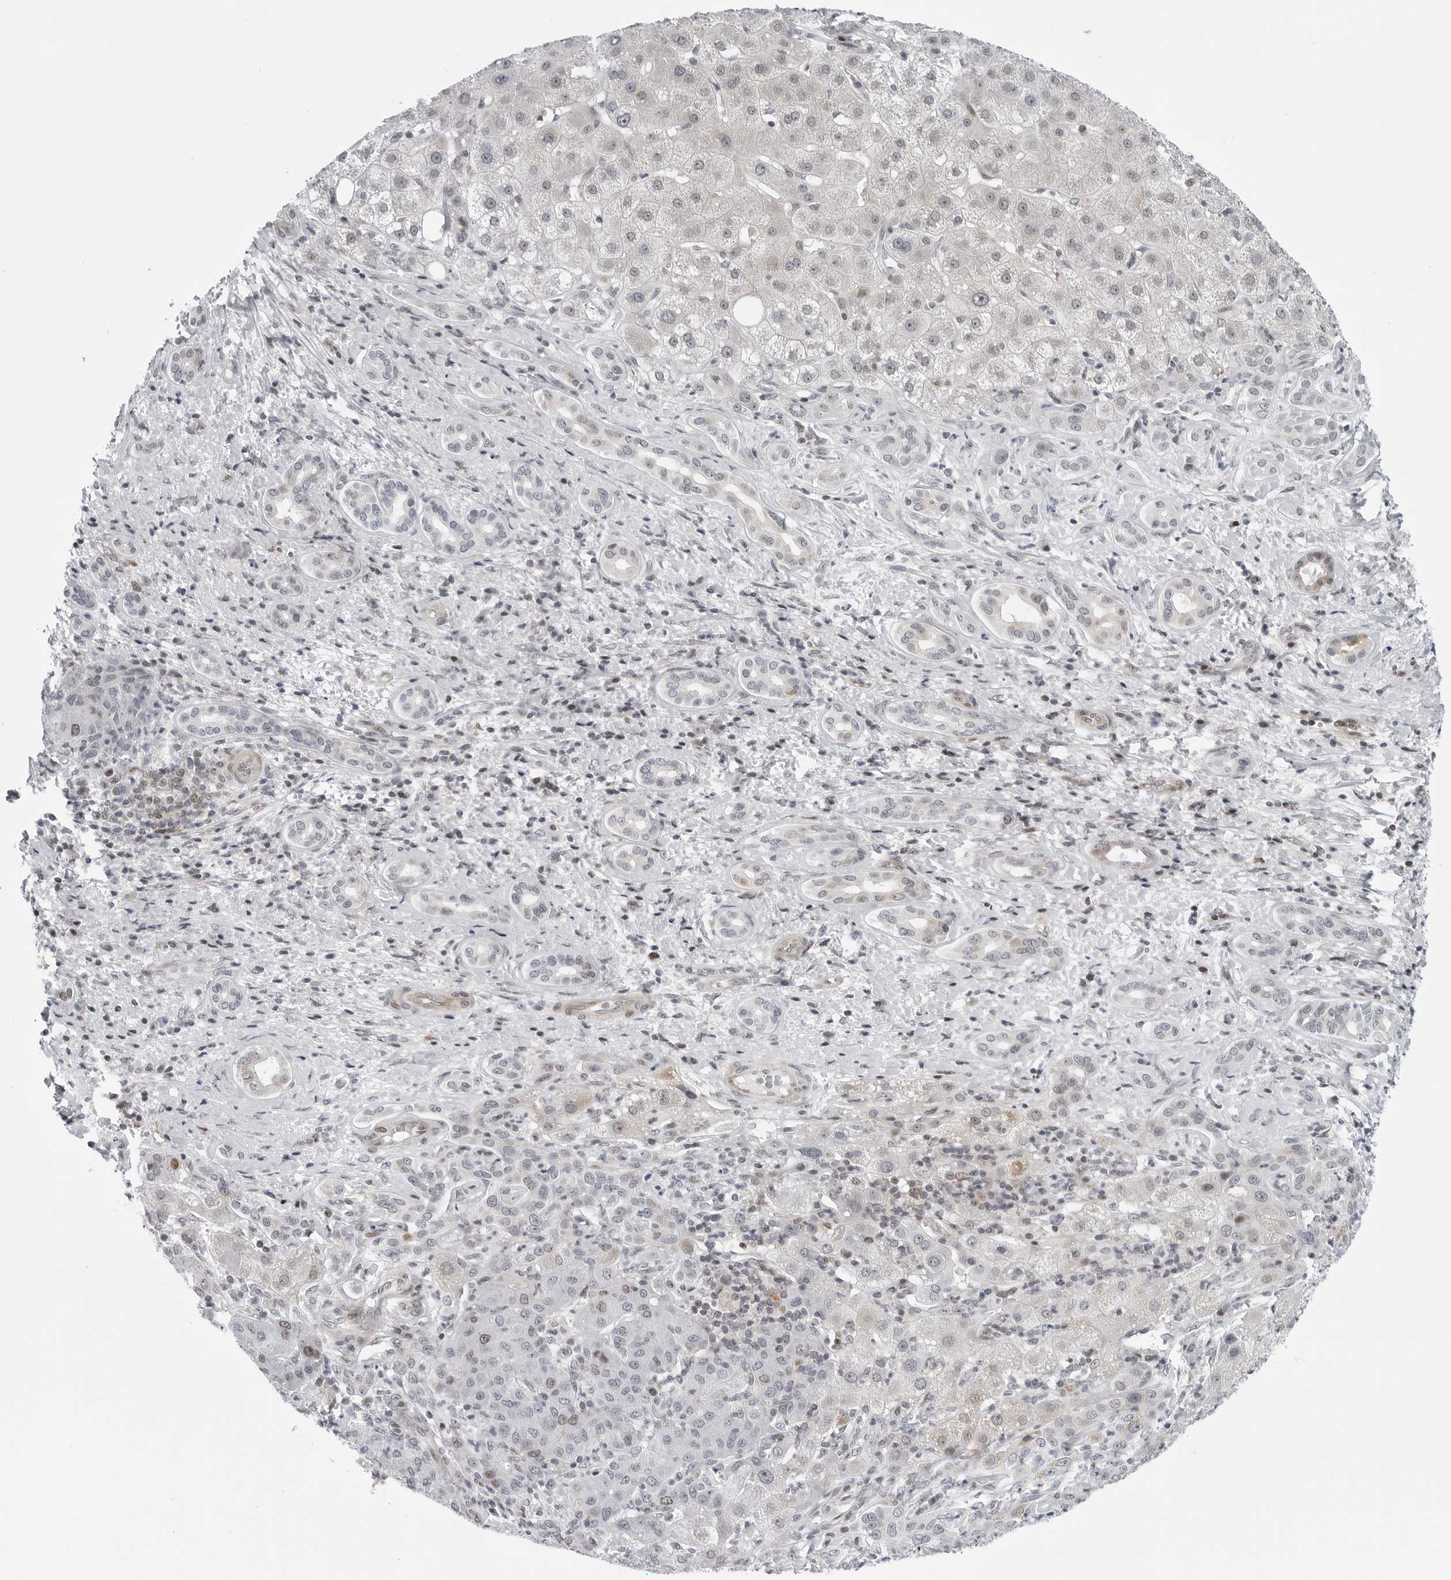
{"staining": {"intensity": "weak", "quantity": "<25%", "location": "nuclear"}, "tissue": "liver cancer", "cell_type": "Tumor cells", "image_type": "cancer", "snomed": [{"axis": "morphology", "description": "Carcinoma, Hepatocellular, NOS"}, {"axis": "topography", "description": "Liver"}], "caption": "This is an immunohistochemistry micrograph of human liver hepatocellular carcinoma. There is no staining in tumor cells.", "gene": "FAM135B", "patient": {"sex": "male", "age": 65}}